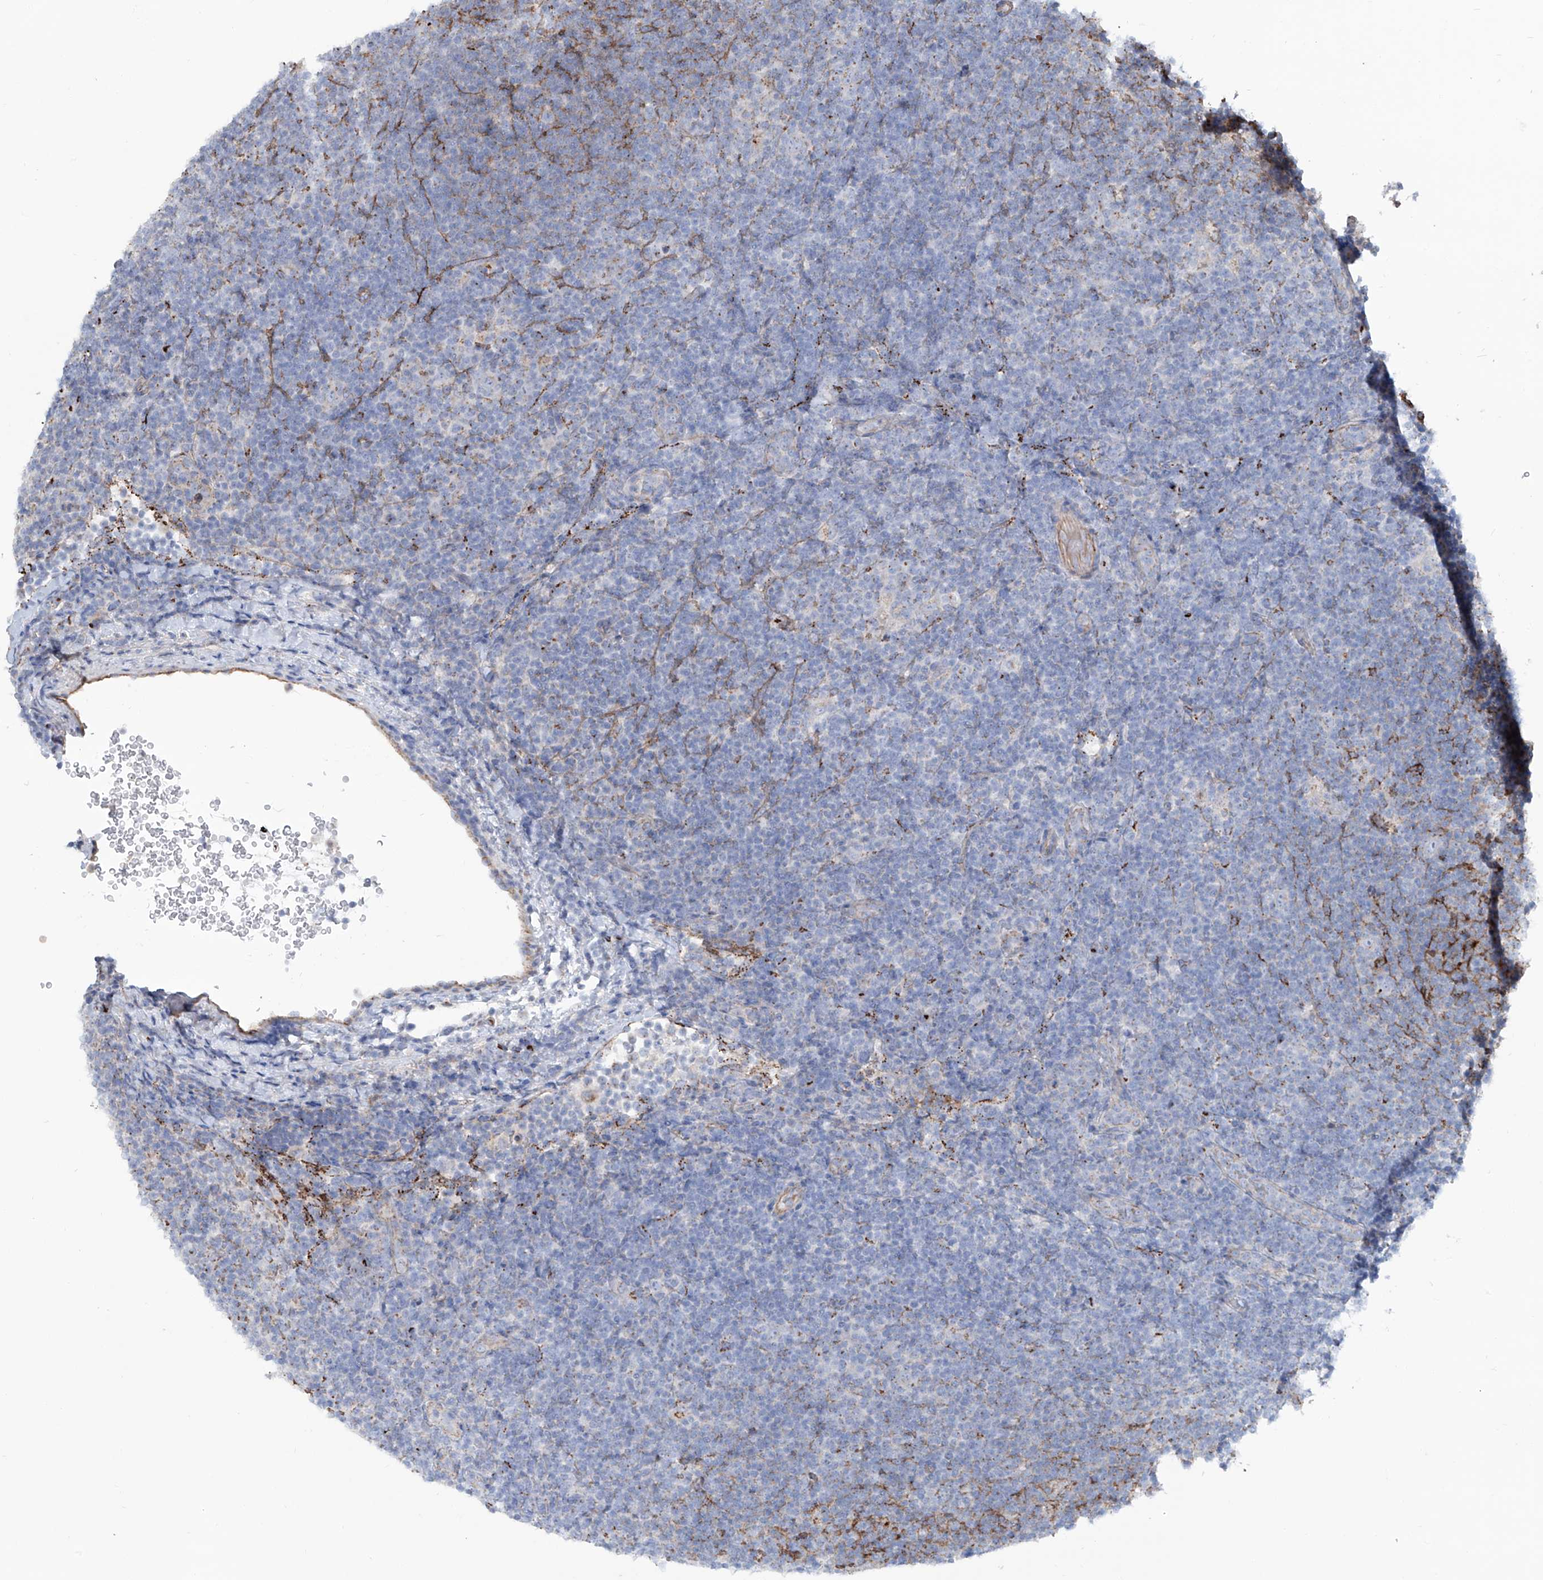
{"staining": {"intensity": "negative", "quantity": "none", "location": "none"}, "tissue": "lymphoma", "cell_type": "Tumor cells", "image_type": "cancer", "snomed": [{"axis": "morphology", "description": "Hodgkin's disease, NOS"}, {"axis": "topography", "description": "Lymph node"}], "caption": "Human Hodgkin's disease stained for a protein using immunohistochemistry shows no staining in tumor cells.", "gene": "CDH5", "patient": {"sex": "female", "age": 57}}